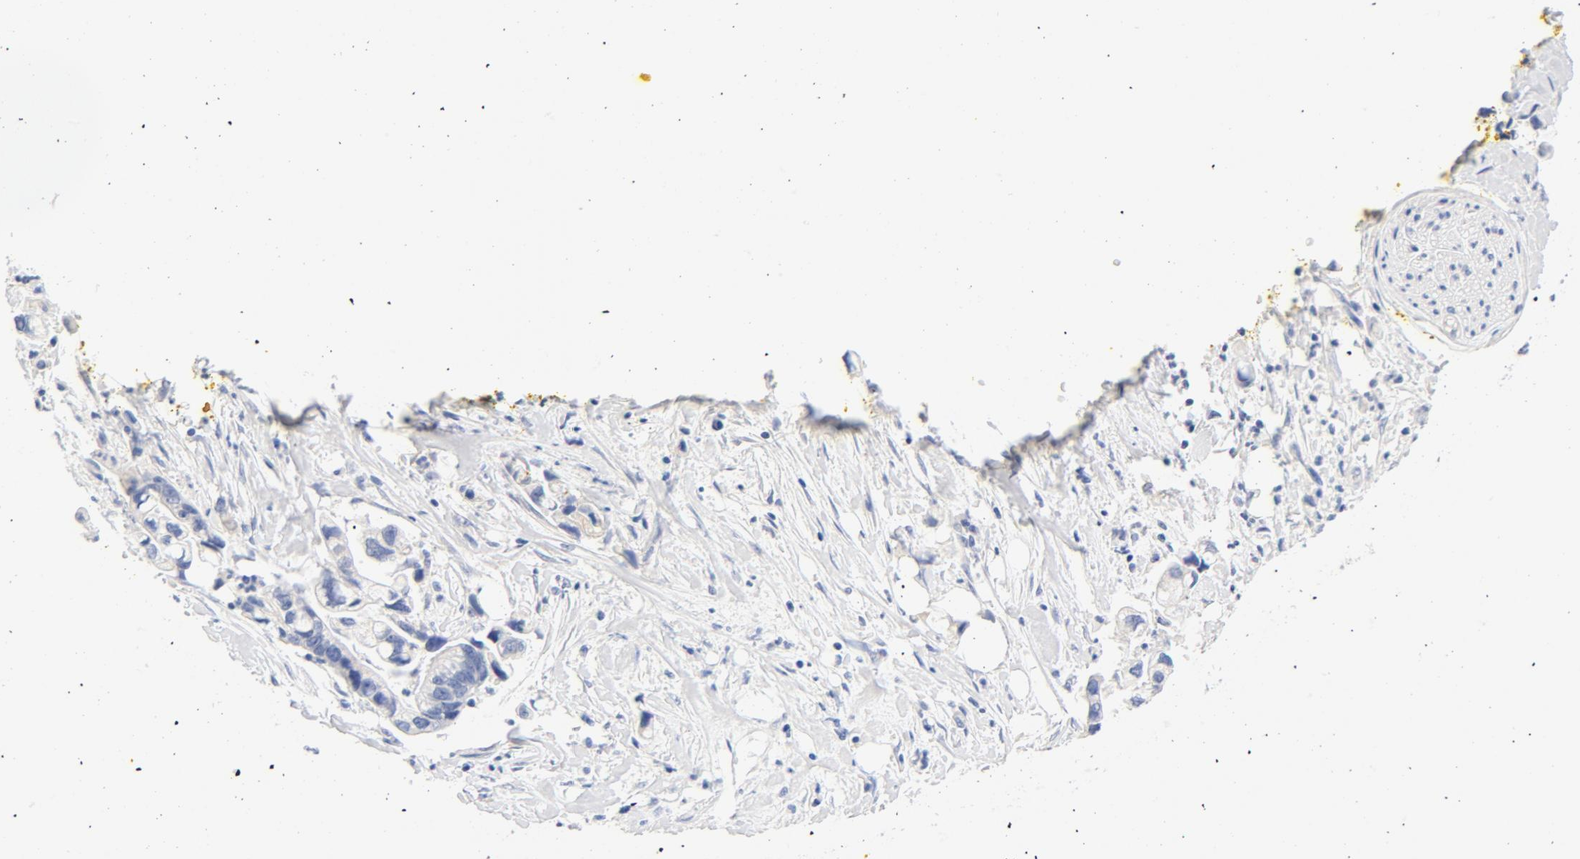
{"staining": {"intensity": "negative", "quantity": "none", "location": "none"}, "tissue": "pancreatic cancer", "cell_type": "Tumor cells", "image_type": "cancer", "snomed": [{"axis": "morphology", "description": "Adenocarcinoma, NOS"}, {"axis": "topography", "description": "Pancreas"}], "caption": "An image of adenocarcinoma (pancreatic) stained for a protein displays no brown staining in tumor cells.", "gene": "HOMER1", "patient": {"sex": "male", "age": 70}}